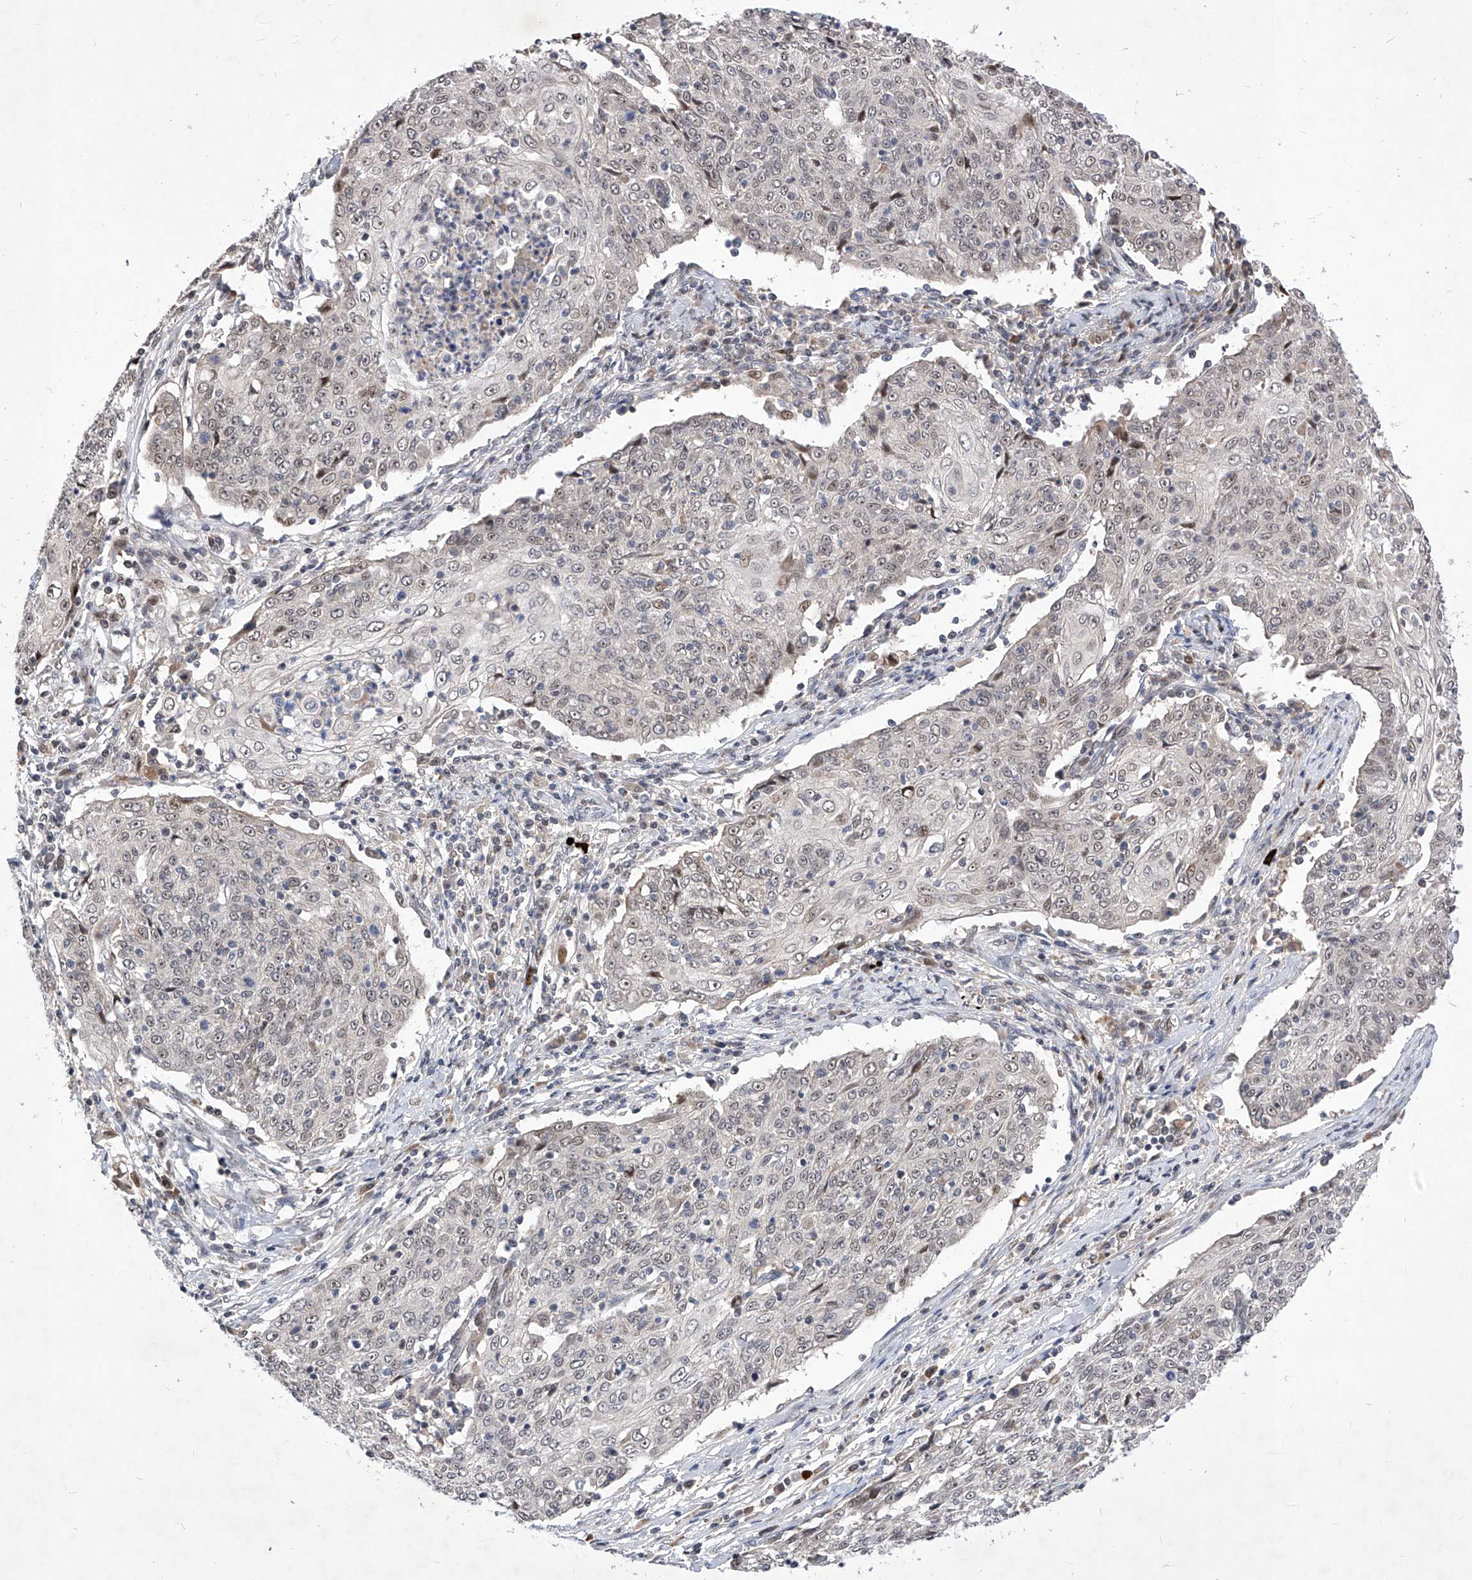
{"staining": {"intensity": "negative", "quantity": "none", "location": "none"}, "tissue": "cervical cancer", "cell_type": "Tumor cells", "image_type": "cancer", "snomed": [{"axis": "morphology", "description": "Squamous cell carcinoma, NOS"}, {"axis": "topography", "description": "Cervix"}], "caption": "Cervical squamous cell carcinoma was stained to show a protein in brown. There is no significant positivity in tumor cells. (Brightfield microscopy of DAB (3,3'-diaminobenzidine) immunohistochemistry (IHC) at high magnification).", "gene": "LGR4", "patient": {"sex": "female", "age": 48}}